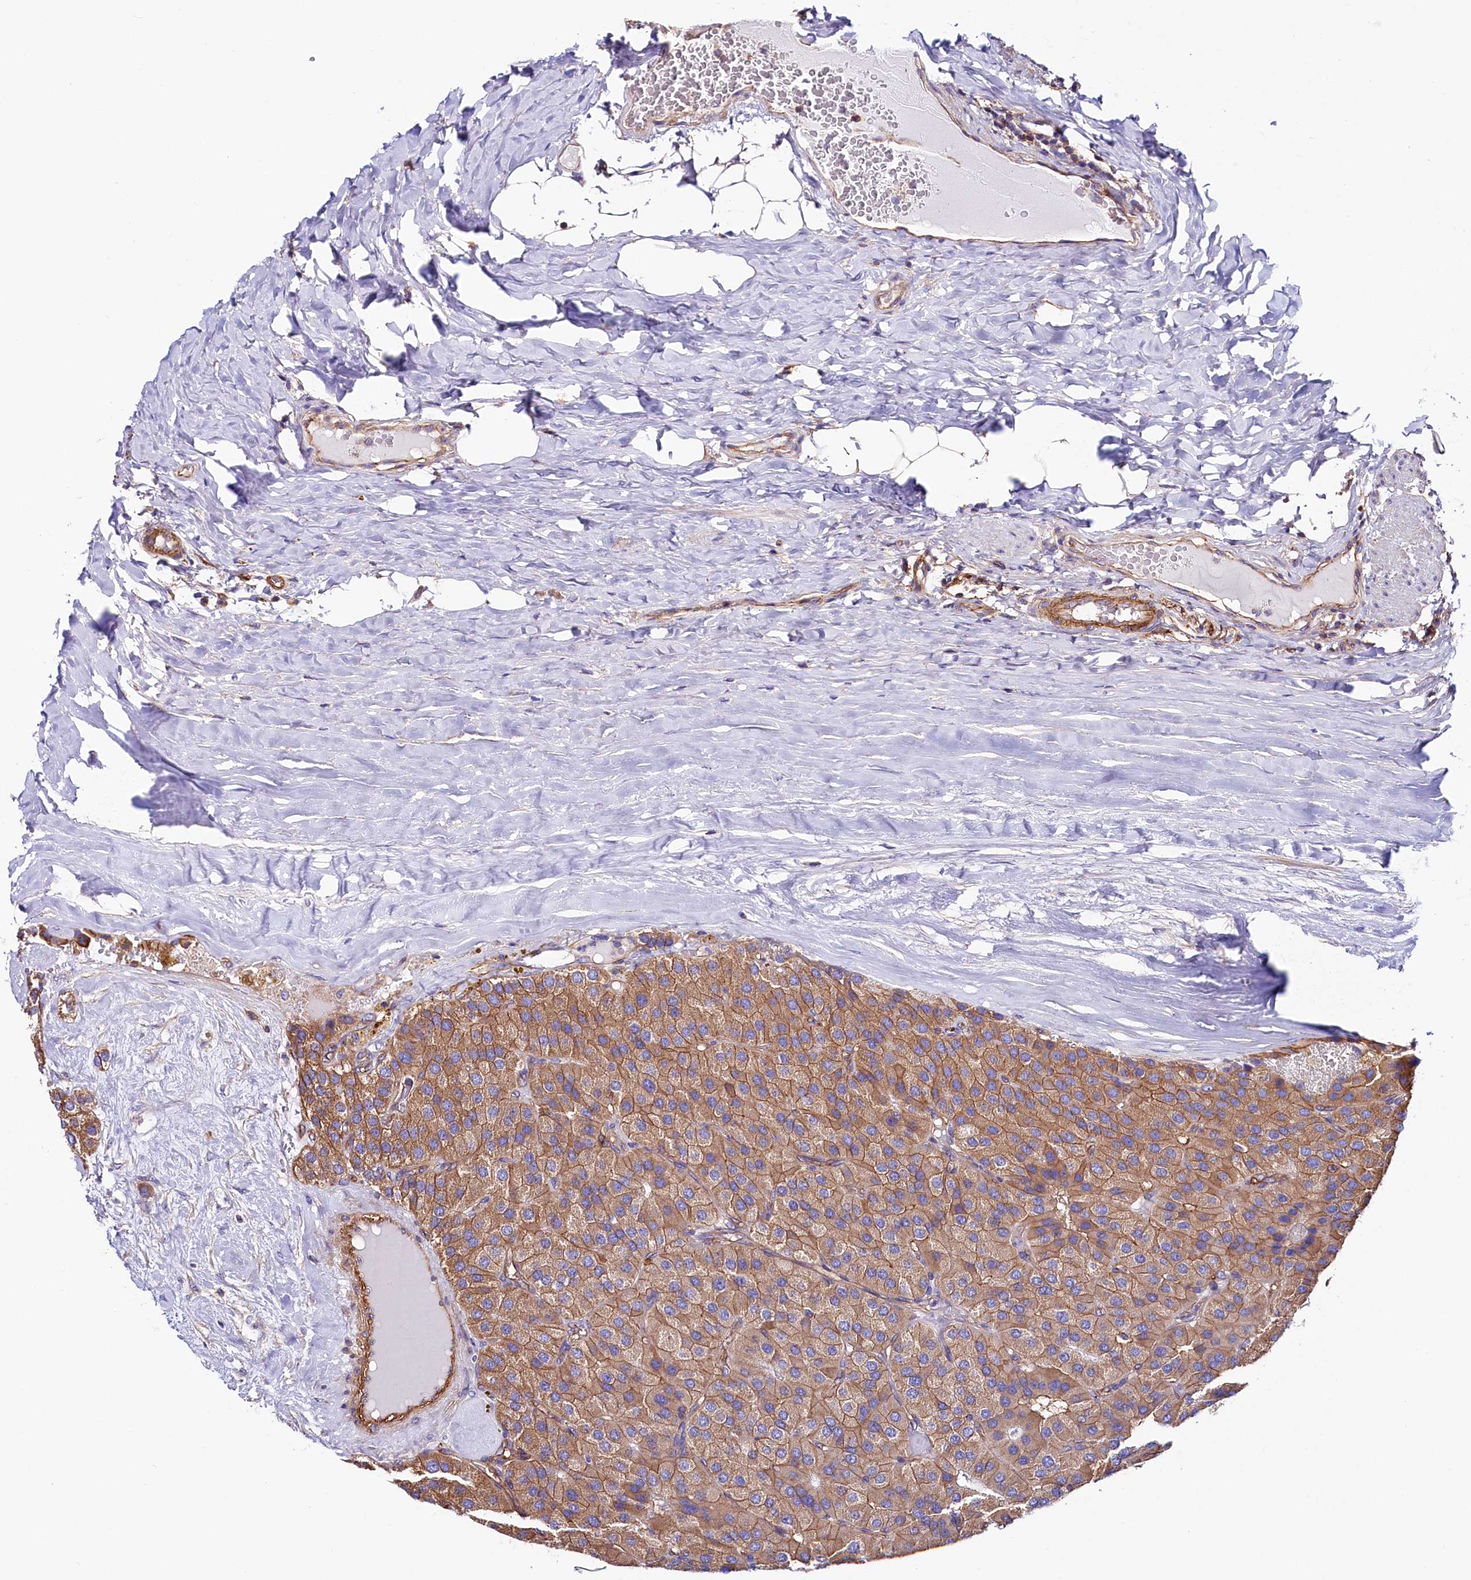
{"staining": {"intensity": "moderate", "quantity": ">75%", "location": "cytoplasmic/membranous"}, "tissue": "parathyroid gland", "cell_type": "Glandular cells", "image_type": "normal", "snomed": [{"axis": "morphology", "description": "Normal tissue, NOS"}, {"axis": "morphology", "description": "Adenoma, NOS"}, {"axis": "topography", "description": "Parathyroid gland"}], "caption": "Brown immunohistochemical staining in normal parathyroid gland demonstrates moderate cytoplasmic/membranous expression in about >75% of glandular cells.", "gene": "ATP2B4", "patient": {"sex": "female", "age": 86}}